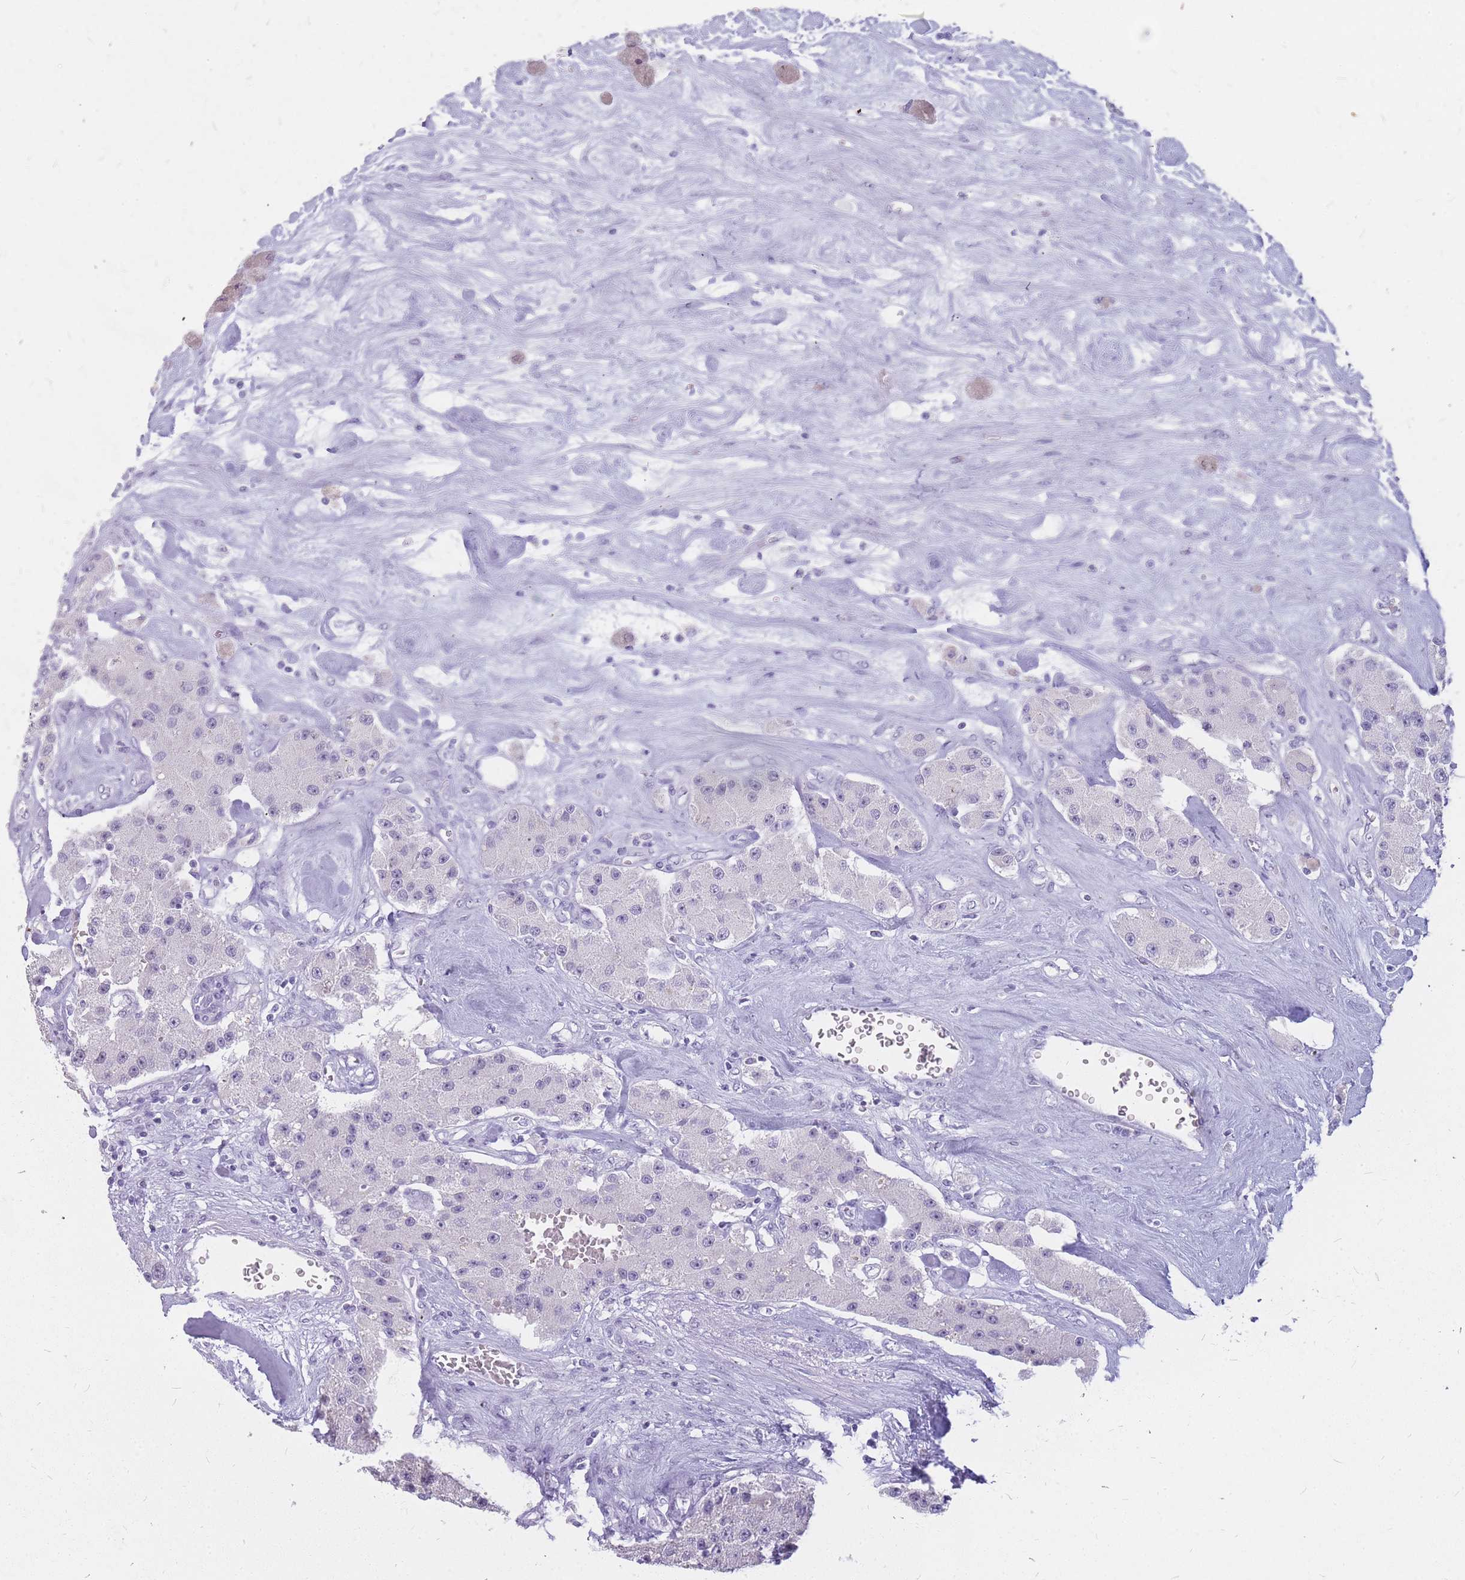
{"staining": {"intensity": "negative", "quantity": "none", "location": "none"}, "tissue": "carcinoid", "cell_type": "Tumor cells", "image_type": "cancer", "snomed": [{"axis": "morphology", "description": "Carcinoid, malignant, NOS"}, {"axis": "topography", "description": "Pancreas"}], "caption": "DAB immunohistochemical staining of carcinoid shows no significant staining in tumor cells.", "gene": "INS", "patient": {"sex": "male", "age": 41}}